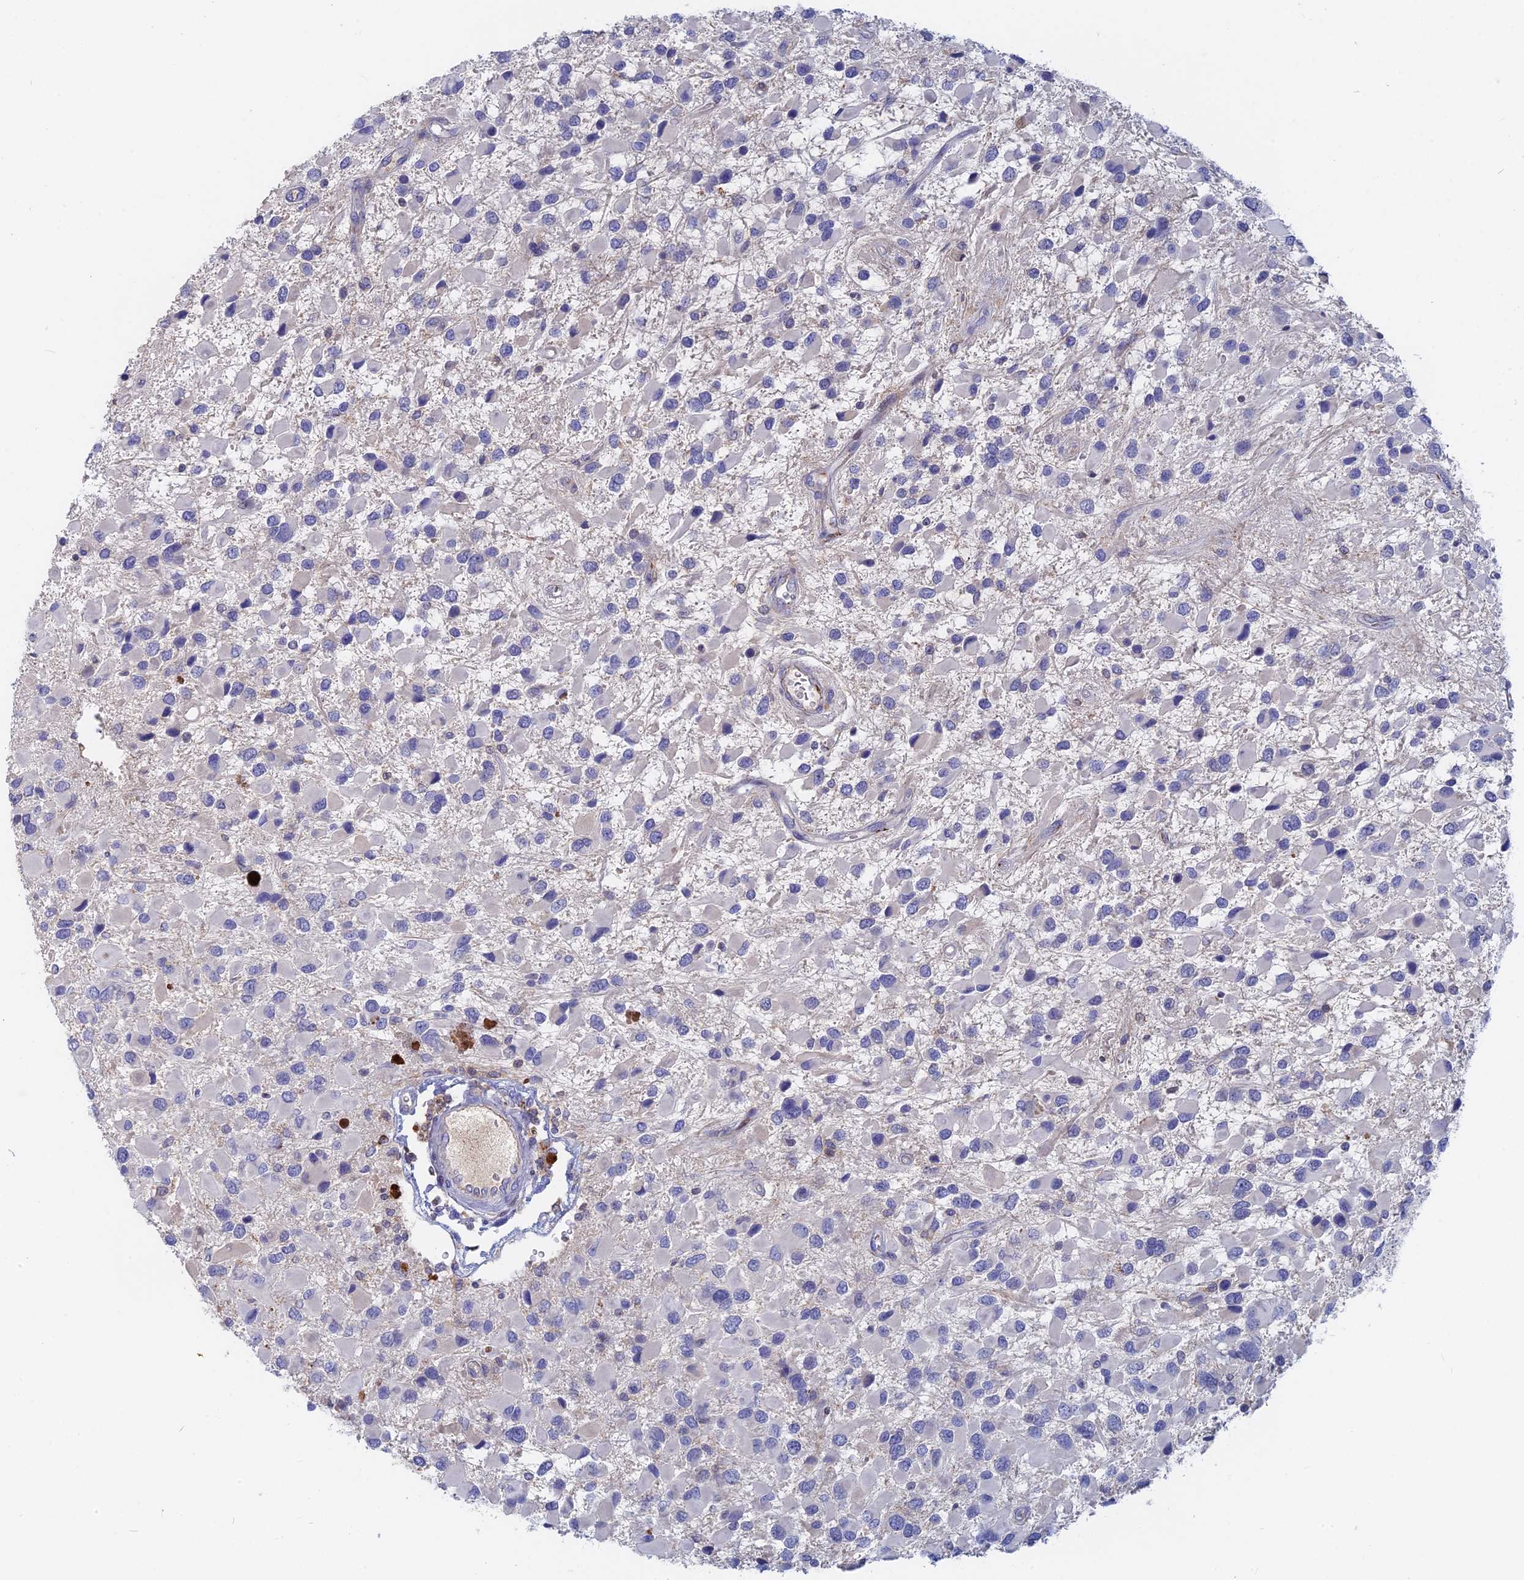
{"staining": {"intensity": "negative", "quantity": "none", "location": "none"}, "tissue": "glioma", "cell_type": "Tumor cells", "image_type": "cancer", "snomed": [{"axis": "morphology", "description": "Glioma, malignant, High grade"}, {"axis": "topography", "description": "Brain"}], "caption": "Malignant glioma (high-grade) stained for a protein using IHC shows no expression tumor cells.", "gene": "ACP7", "patient": {"sex": "male", "age": 53}}